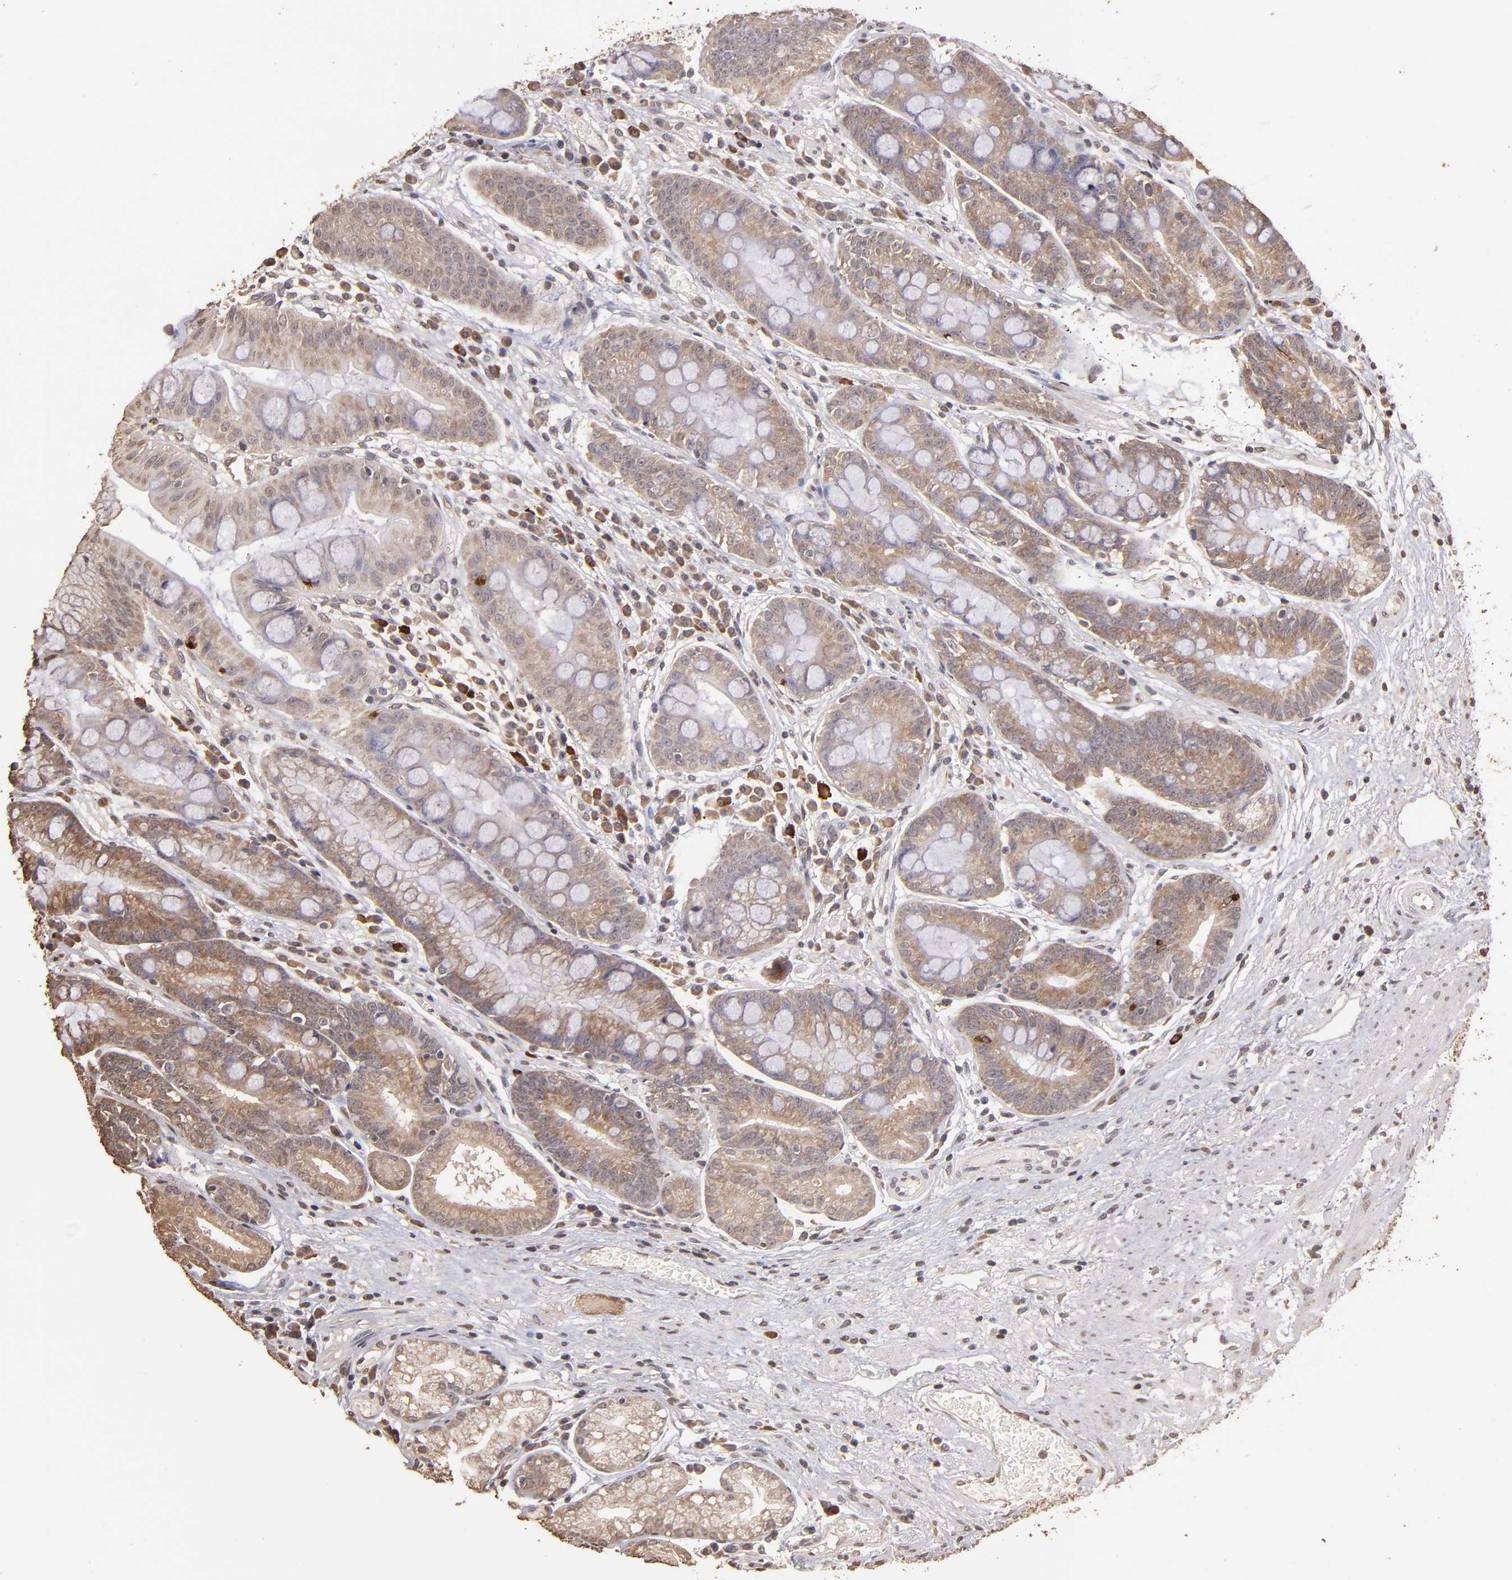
{"staining": {"intensity": "moderate", "quantity": ">75%", "location": "cytoplasmic/membranous"}, "tissue": "stomach", "cell_type": "Glandular cells", "image_type": "normal", "snomed": [{"axis": "morphology", "description": "Normal tissue, NOS"}, {"axis": "morphology", "description": "Inflammation, NOS"}, {"axis": "topography", "description": "Stomach, lower"}], "caption": "Brown immunohistochemical staining in benign stomach demonstrates moderate cytoplasmic/membranous expression in about >75% of glandular cells. (brown staining indicates protein expression, while blue staining denotes nuclei).", "gene": "OPHN1", "patient": {"sex": "male", "age": 59}}